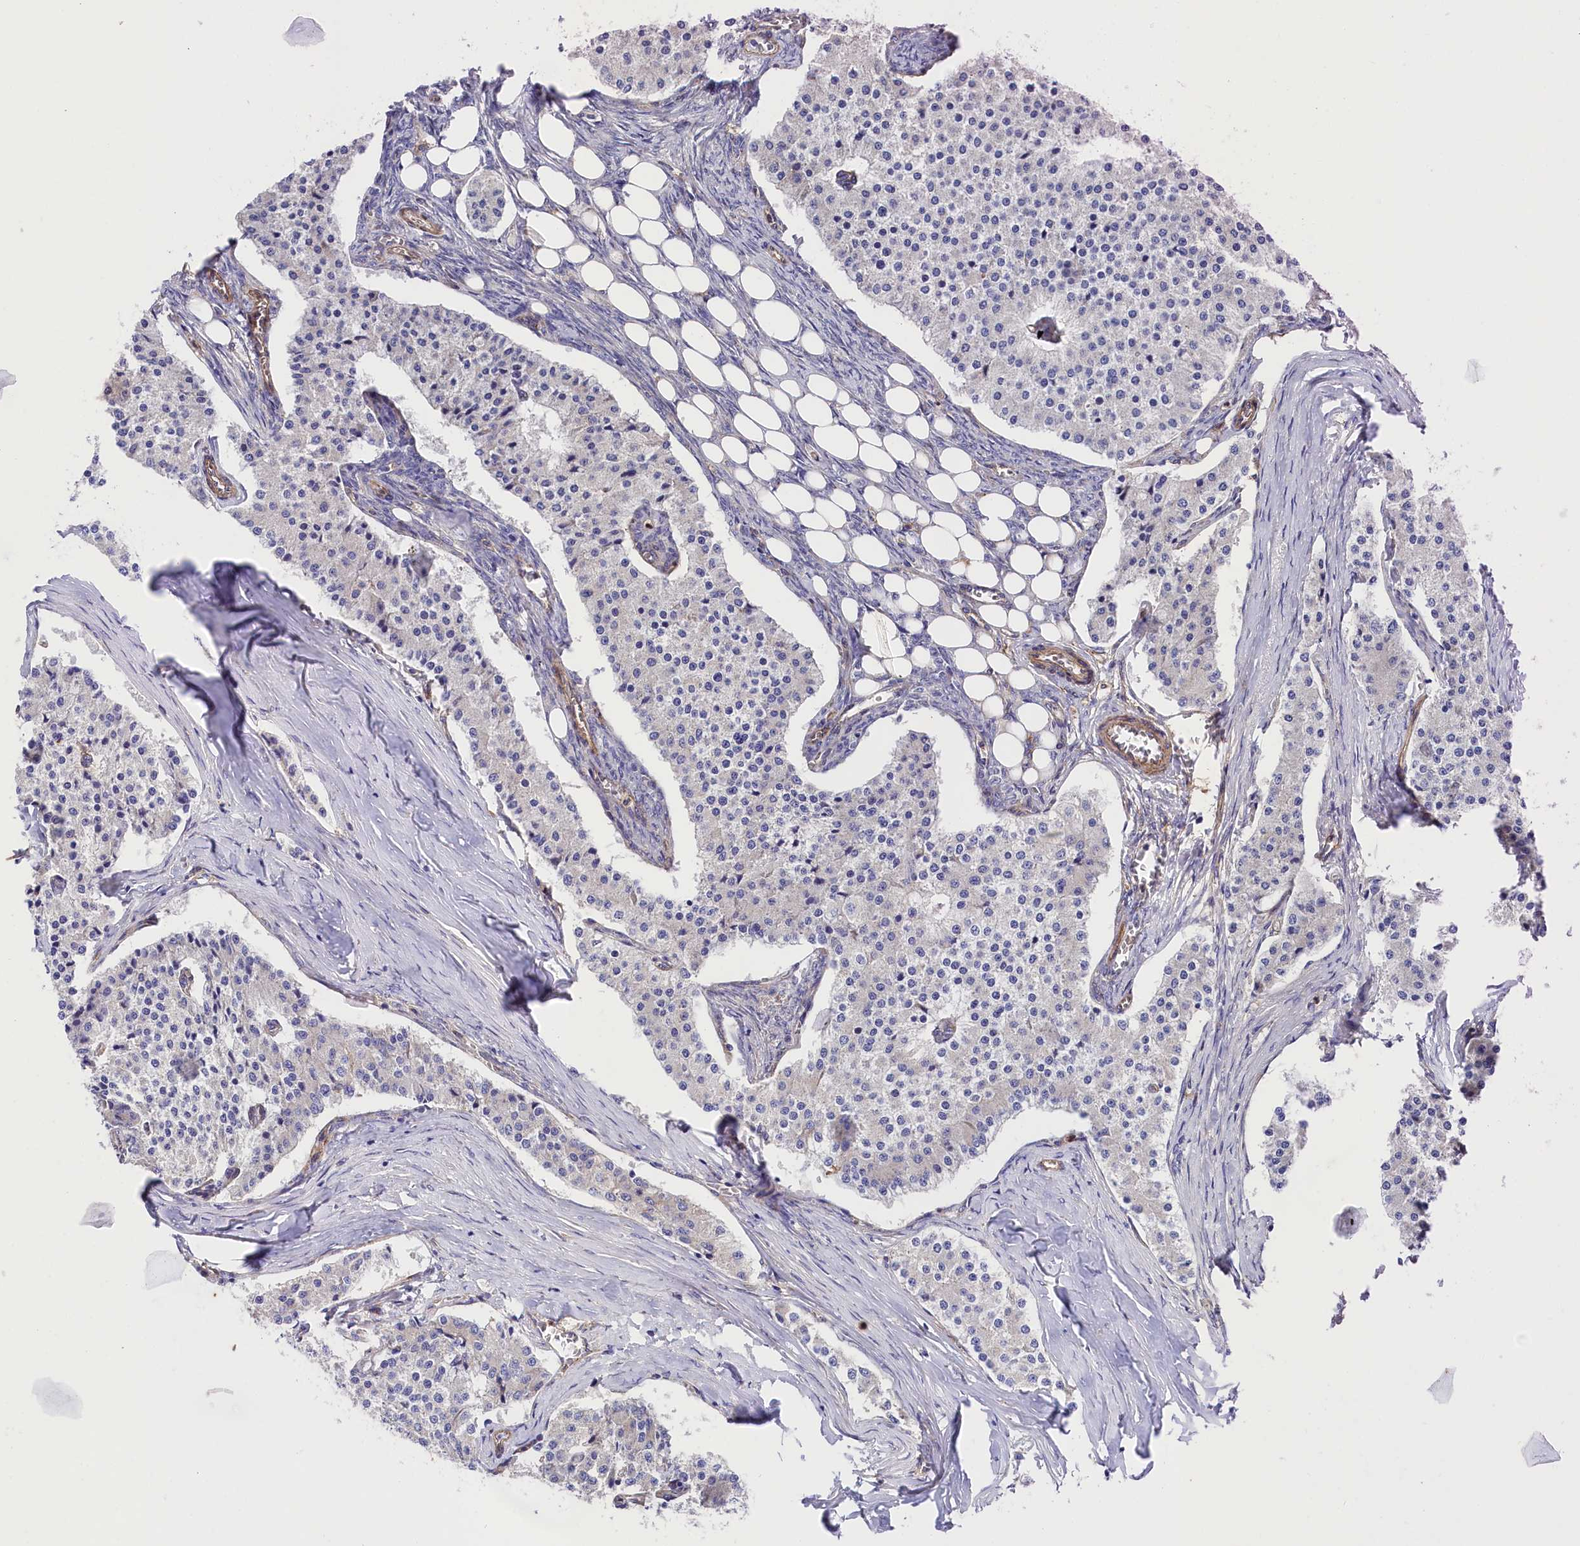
{"staining": {"intensity": "negative", "quantity": "none", "location": "none"}, "tissue": "carcinoid", "cell_type": "Tumor cells", "image_type": "cancer", "snomed": [{"axis": "morphology", "description": "Carcinoid, malignant, NOS"}, {"axis": "topography", "description": "Colon"}], "caption": "Immunohistochemical staining of carcinoid demonstrates no significant staining in tumor cells. Nuclei are stained in blue.", "gene": "TNKS1BP1", "patient": {"sex": "female", "age": 52}}